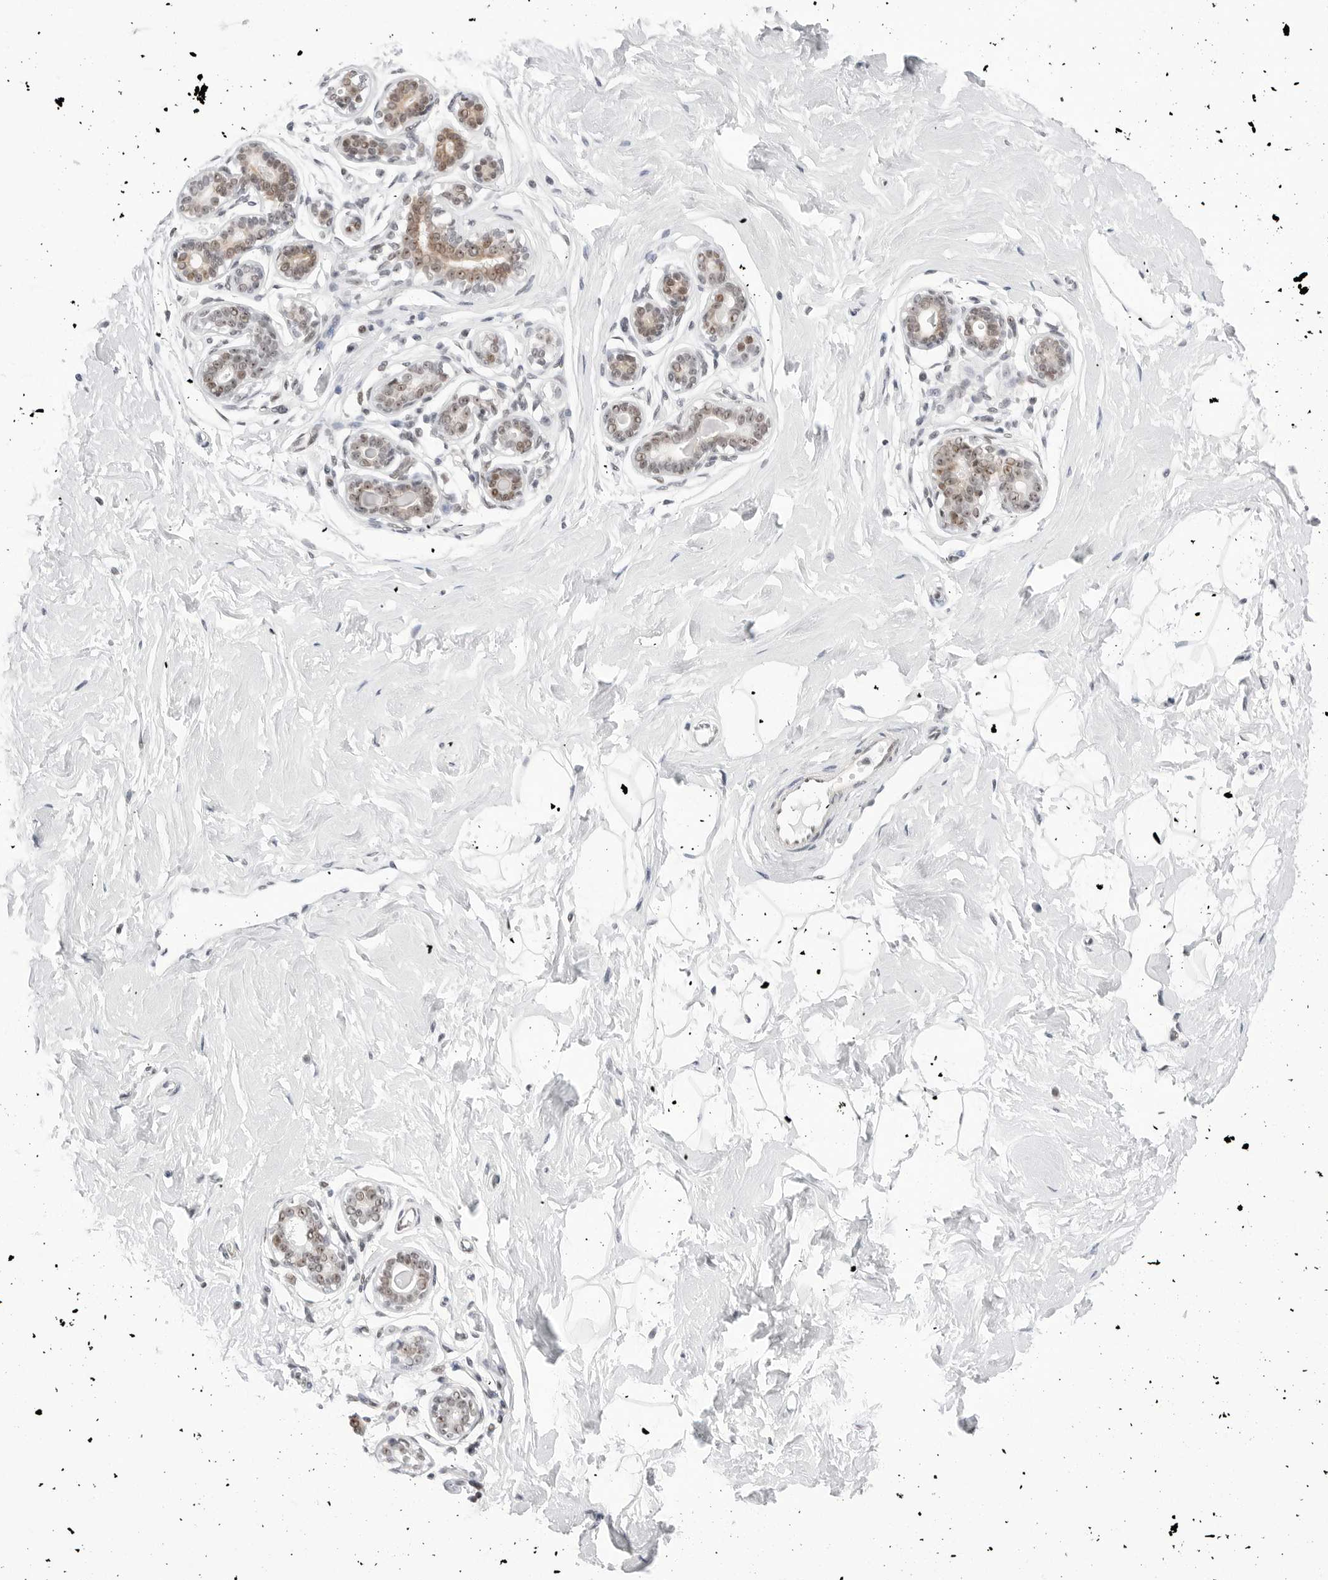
{"staining": {"intensity": "negative", "quantity": "none", "location": "none"}, "tissue": "breast", "cell_type": "Adipocytes", "image_type": "normal", "snomed": [{"axis": "morphology", "description": "Normal tissue, NOS"}, {"axis": "morphology", "description": "Adenoma, NOS"}, {"axis": "topography", "description": "Breast"}], "caption": "Immunohistochemistry (IHC) of normal human breast exhibits no expression in adipocytes.", "gene": "C1orf162", "patient": {"sex": "female", "age": 23}}